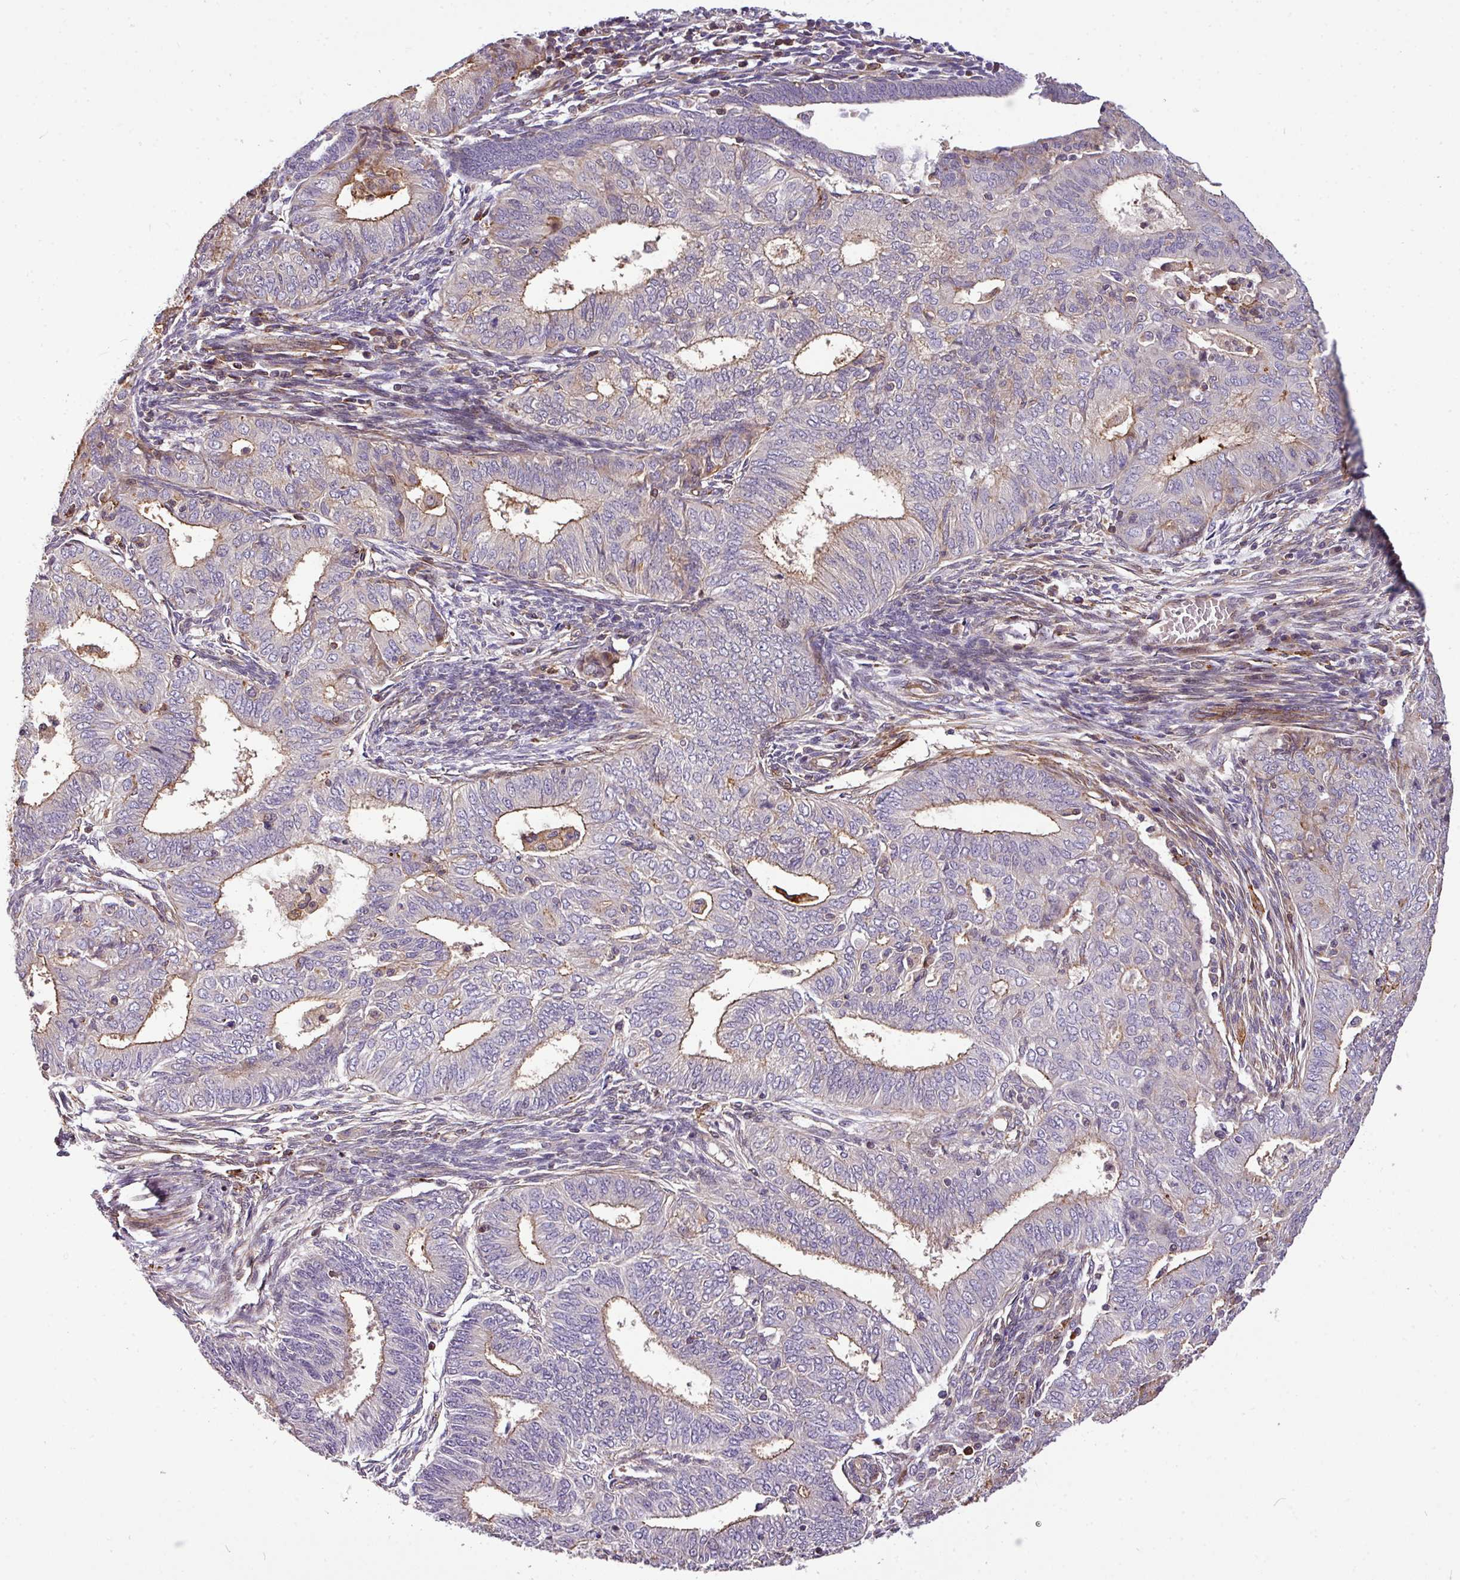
{"staining": {"intensity": "moderate", "quantity": "25%-75%", "location": "cytoplasmic/membranous"}, "tissue": "endometrial cancer", "cell_type": "Tumor cells", "image_type": "cancer", "snomed": [{"axis": "morphology", "description": "Adenocarcinoma, NOS"}, {"axis": "topography", "description": "Endometrium"}], "caption": "Endometrial cancer stained with IHC shows moderate cytoplasmic/membranous expression in about 25%-75% of tumor cells. Nuclei are stained in blue.", "gene": "CASS4", "patient": {"sex": "female", "age": 62}}